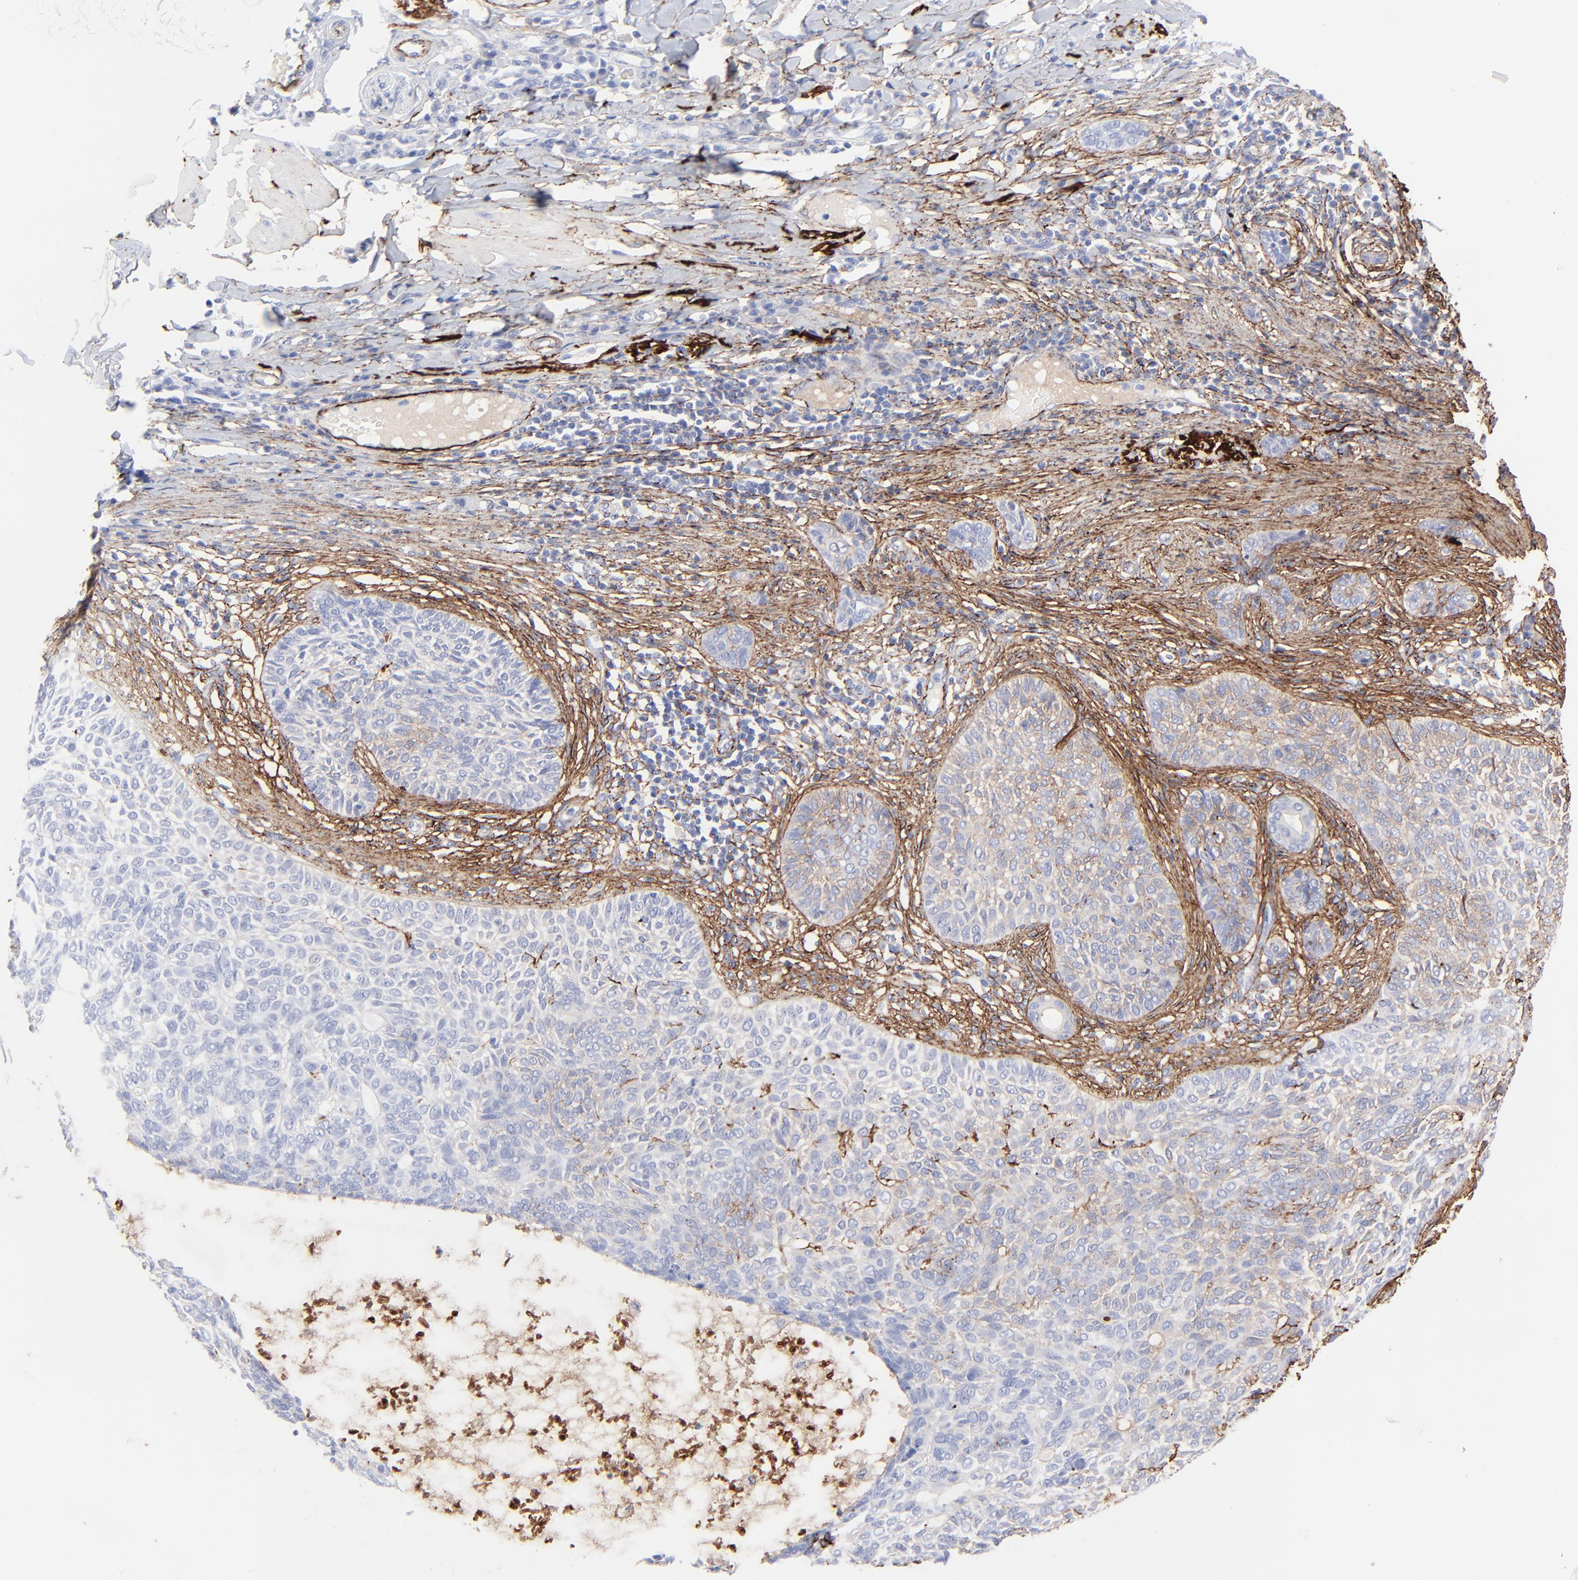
{"staining": {"intensity": "weak", "quantity": "<25%", "location": "cytoplasmic/membranous"}, "tissue": "skin cancer", "cell_type": "Tumor cells", "image_type": "cancer", "snomed": [{"axis": "morphology", "description": "Basal cell carcinoma"}, {"axis": "topography", "description": "Skin"}], "caption": "A histopathology image of human skin cancer (basal cell carcinoma) is negative for staining in tumor cells.", "gene": "FBLN2", "patient": {"sex": "male", "age": 87}}